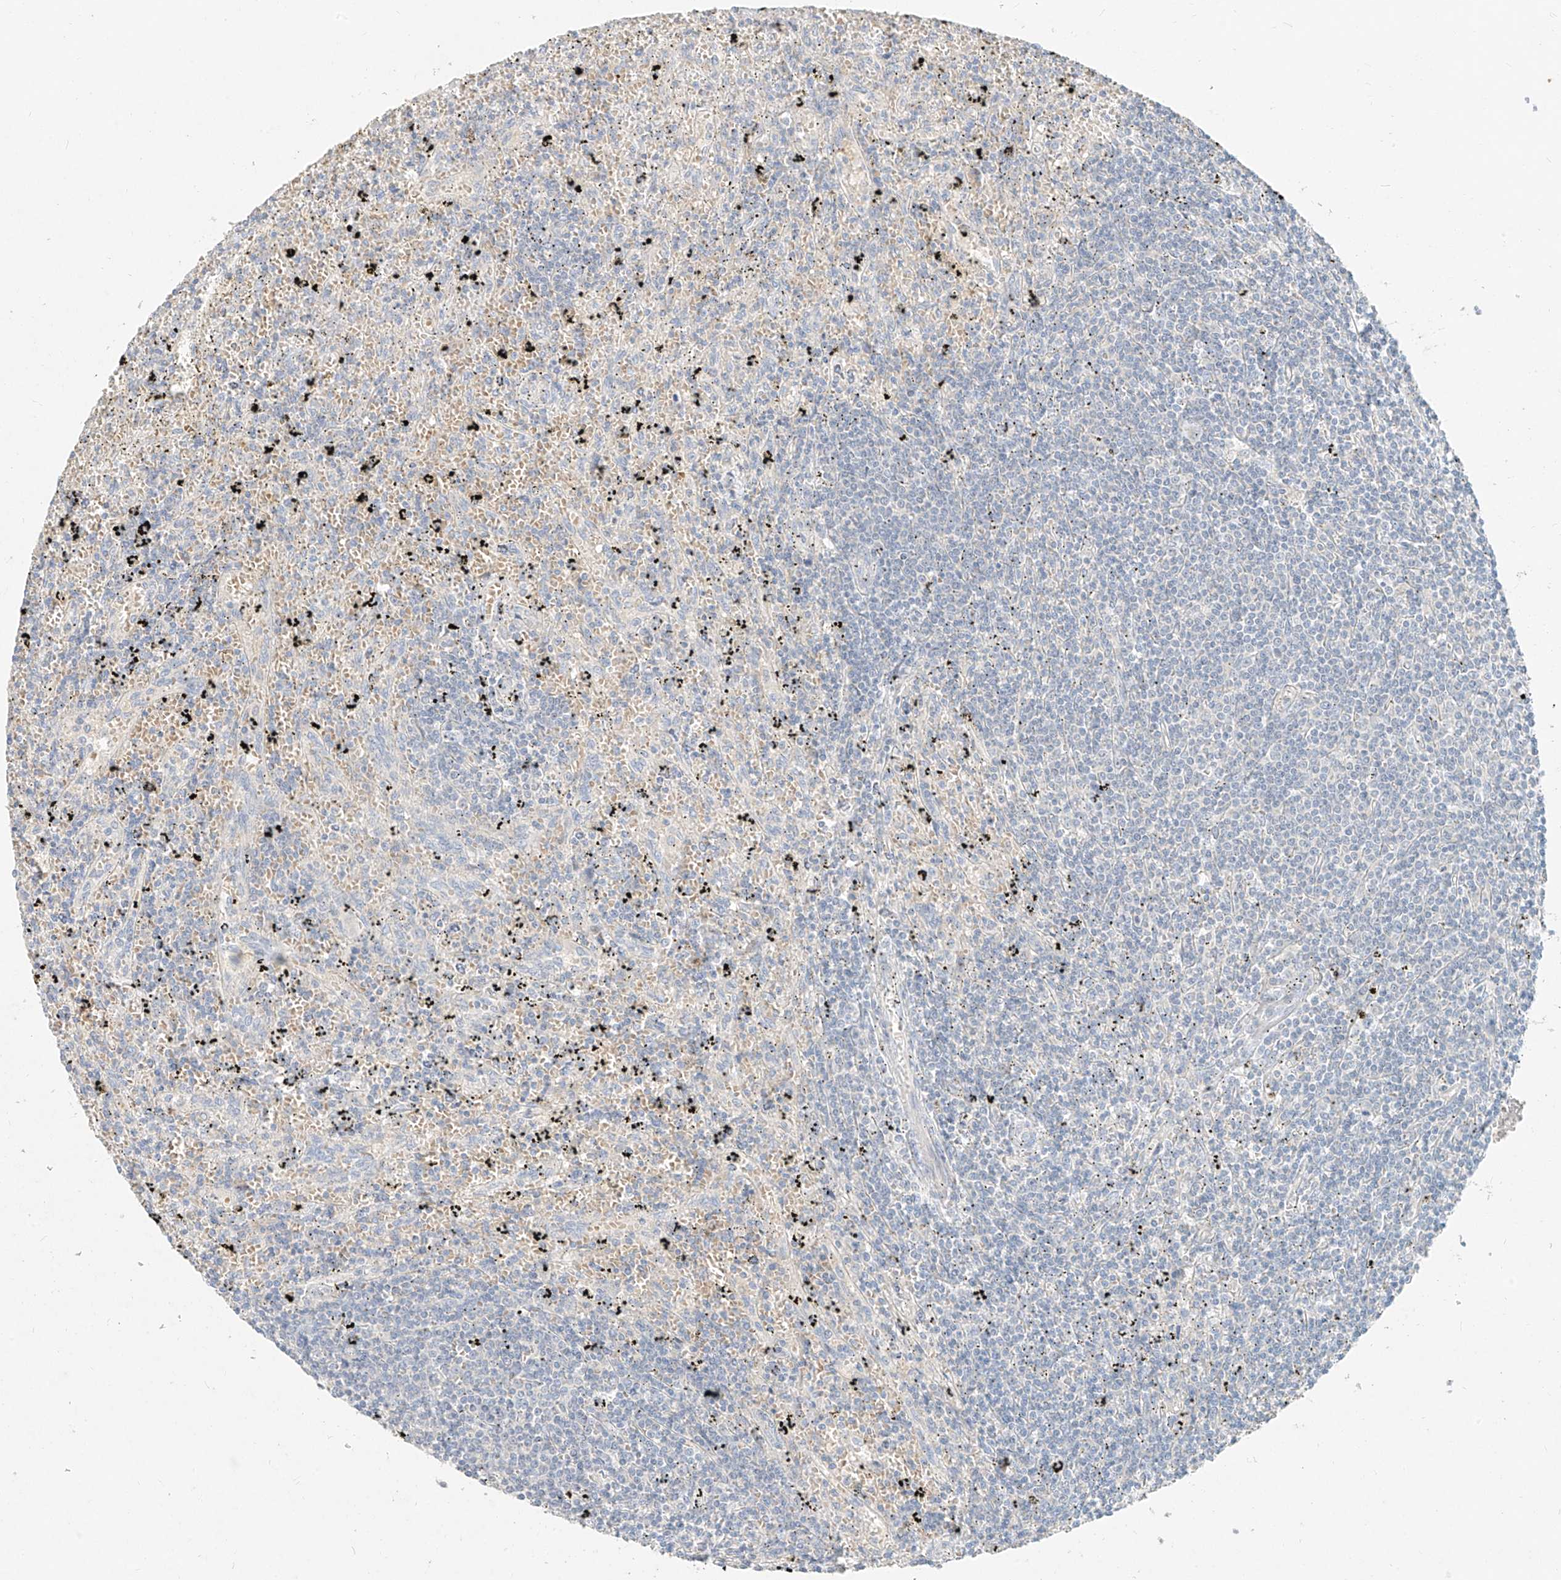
{"staining": {"intensity": "negative", "quantity": "none", "location": "none"}, "tissue": "lymphoma", "cell_type": "Tumor cells", "image_type": "cancer", "snomed": [{"axis": "morphology", "description": "Malignant lymphoma, non-Hodgkin's type, Low grade"}, {"axis": "topography", "description": "Spleen"}], "caption": "This is an immunohistochemistry (IHC) photomicrograph of human malignant lymphoma, non-Hodgkin's type (low-grade). There is no positivity in tumor cells.", "gene": "ZZEF1", "patient": {"sex": "male", "age": 76}}